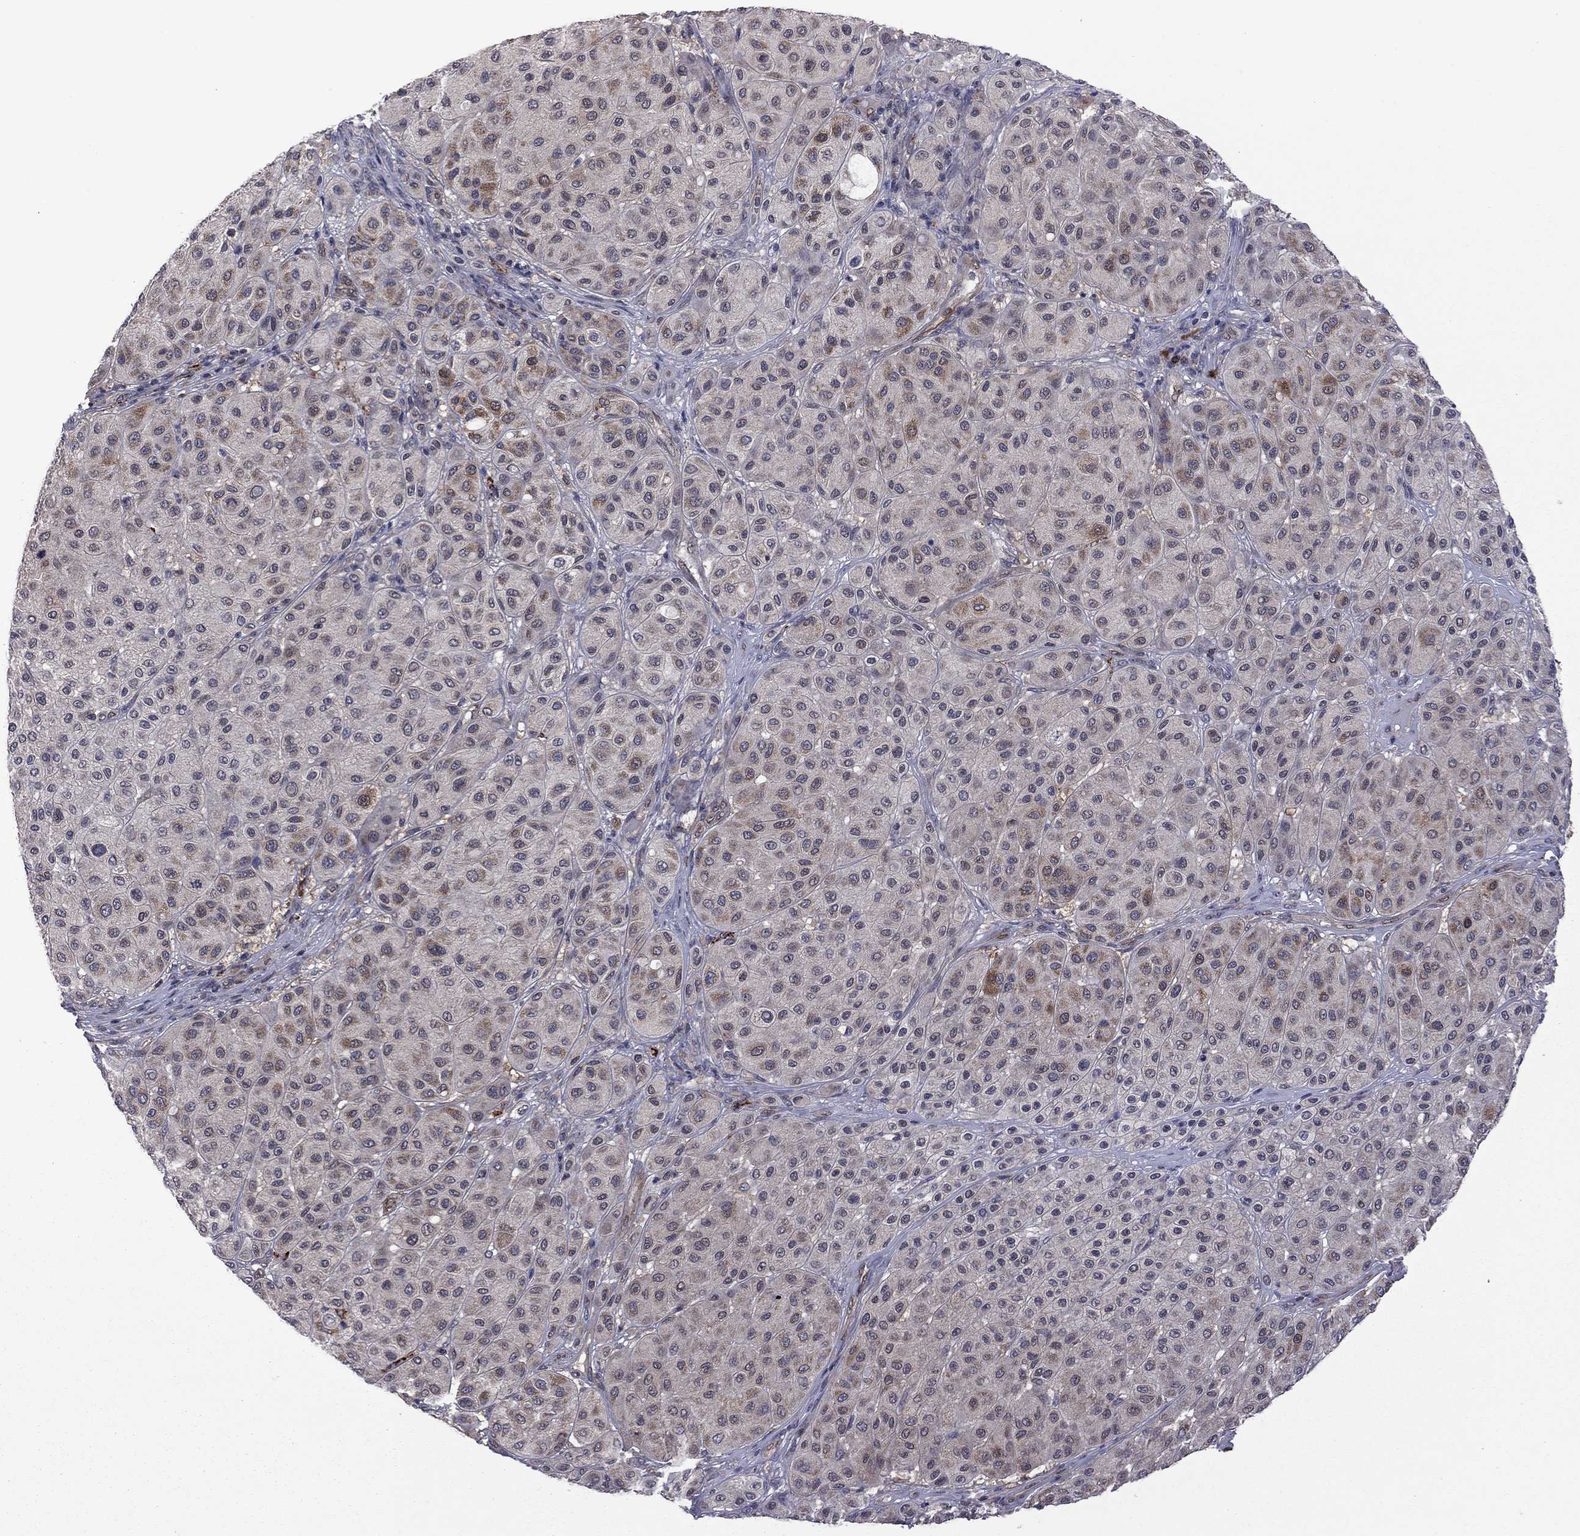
{"staining": {"intensity": "moderate", "quantity": "<25%", "location": "cytoplasmic/membranous"}, "tissue": "melanoma", "cell_type": "Tumor cells", "image_type": "cancer", "snomed": [{"axis": "morphology", "description": "Malignant melanoma, Metastatic site"}, {"axis": "topography", "description": "Smooth muscle"}], "caption": "An image of human melanoma stained for a protein reveals moderate cytoplasmic/membranous brown staining in tumor cells.", "gene": "GPAA1", "patient": {"sex": "male", "age": 41}}